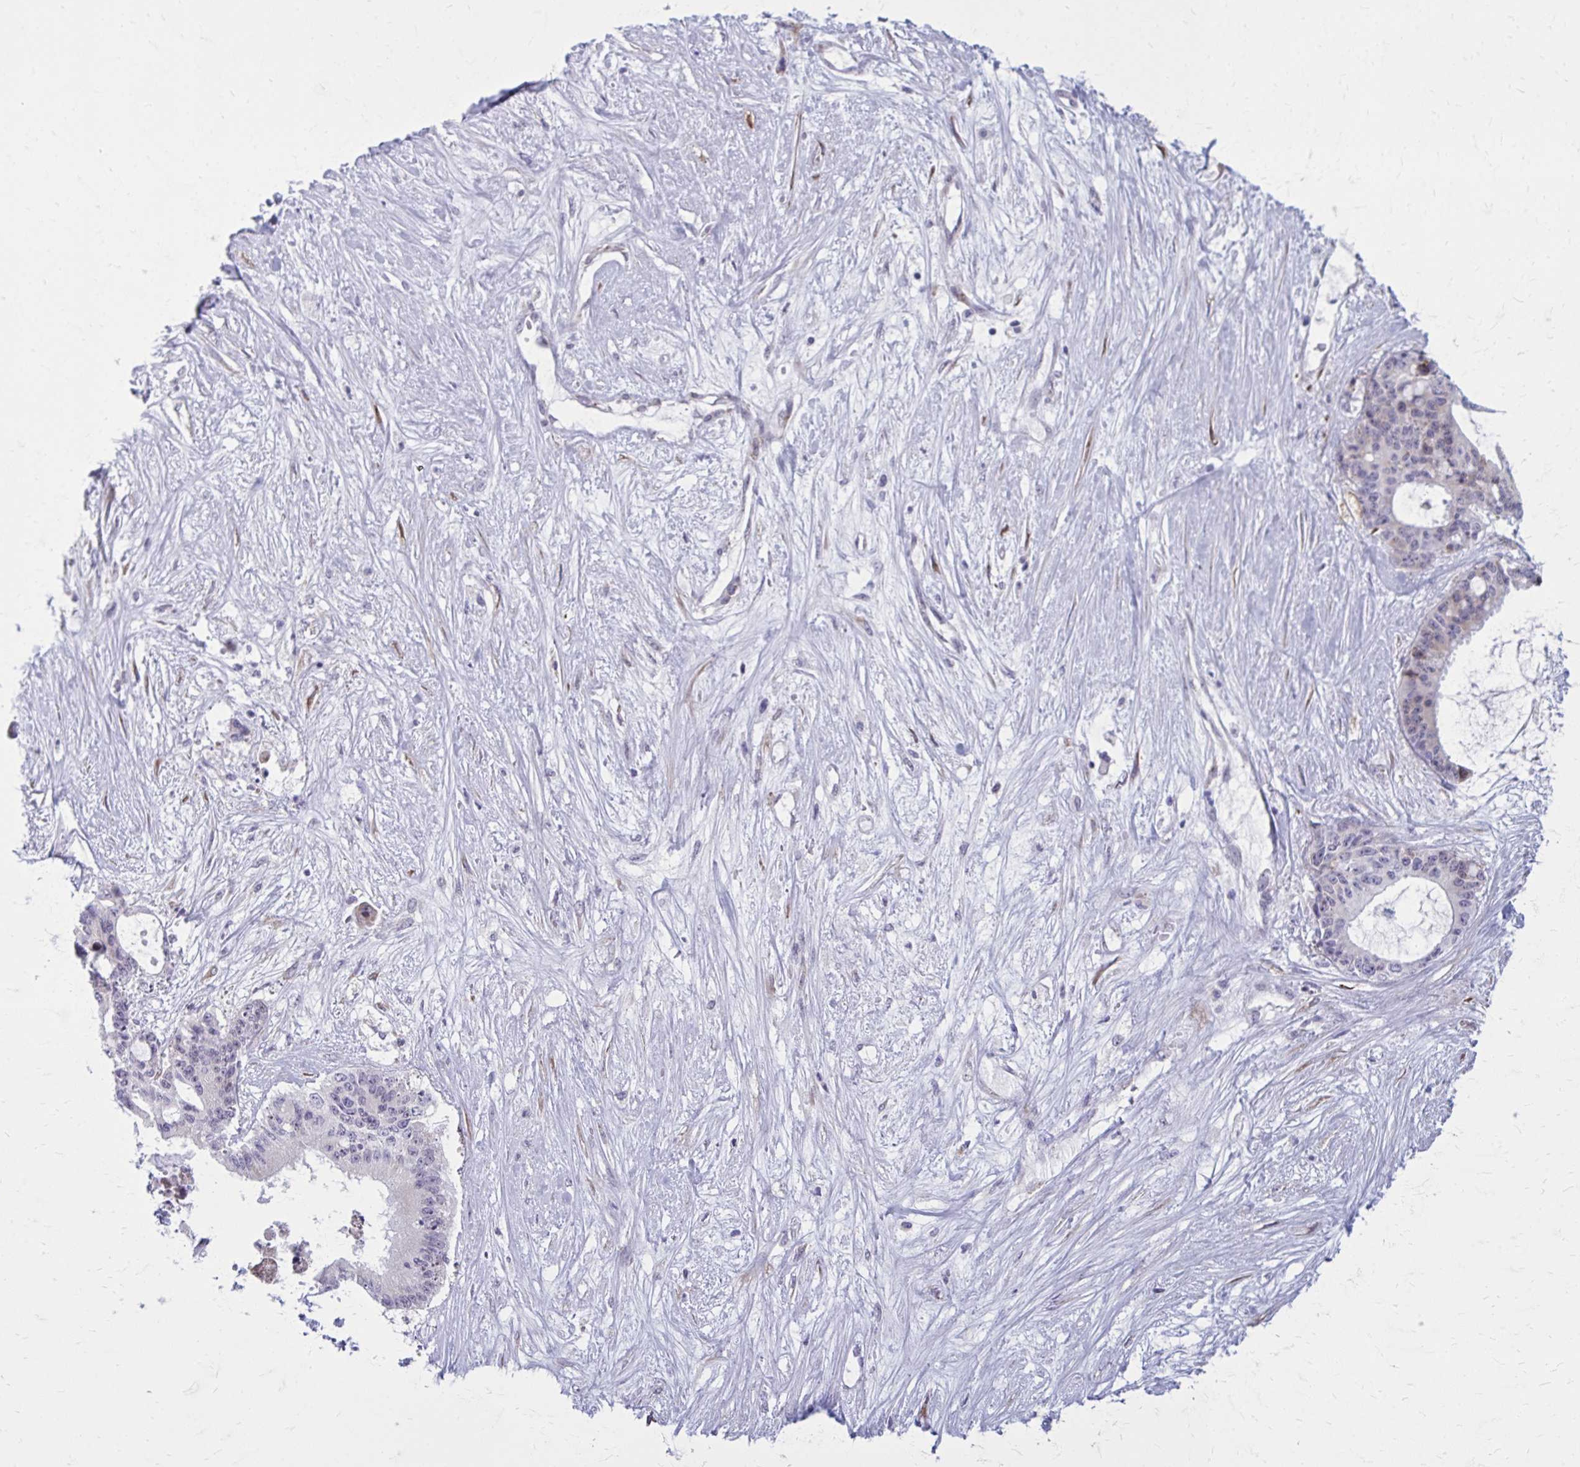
{"staining": {"intensity": "negative", "quantity": "none", "location": "none"}, "tissue": "liver cancer", "cell_type": "Tumor cells", "image_type": "cancer", "snomed": [{"axis": "morphology", "description": "Normal tissue, NOS"}, {"axis": "morphology", "description": "Cholangiocarcinoma"}, {"axis": "topography", "description": "Liver"}, {"axis": "topography", "description": "Peripheral nerve tissue"}], "caption": "Liver cholangiocarcinoma stained for a protein using IHC demonstrates no positivity tumor cells.", "gene": "PROSER1", "patient": {"sex": "female", "age": 73}}